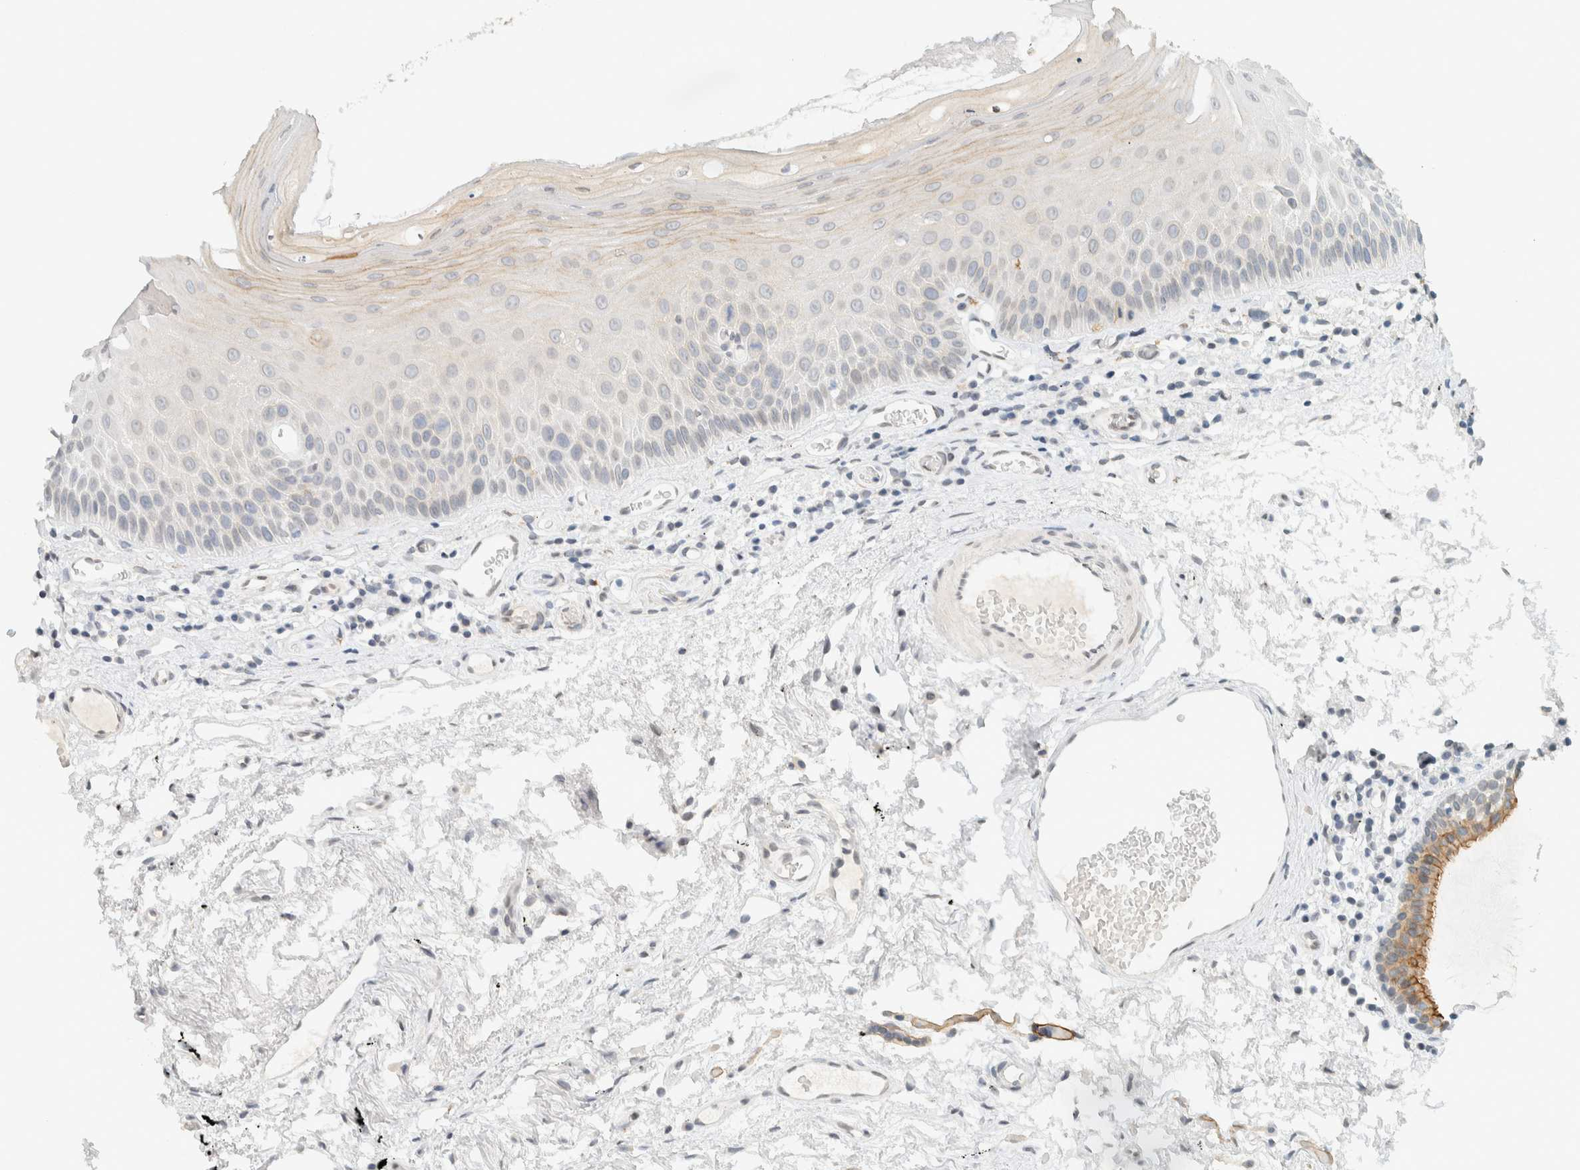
{"staining": {"intensity": "moderate", "quantity": "<25%", "location": "cytoplasmic/membranous"}, "tissue": "oral mucosa", "cell_type": "Squamous epithelial cells", "image_type": "normal", "snomed": [{"axis": "morphology", "description": "Normal tissue, NOS"}, {"axis": "topography", "description": "Skeletal muscle"}, {"axis": "topography", "description": "Oral tissue"}, {"axis": "topography", "description": "Peripheral nerve tissue"}], "caption": "An immunohistochemistry micrograph of normal tissue is shown. Protein staining in brown highlights moderate cytoplasmic/membranous positivity in oral mucosa within squamous epithelial cells.", "gene": "C1QTNF12", "patient": {"sex": "female", "age": 84}}